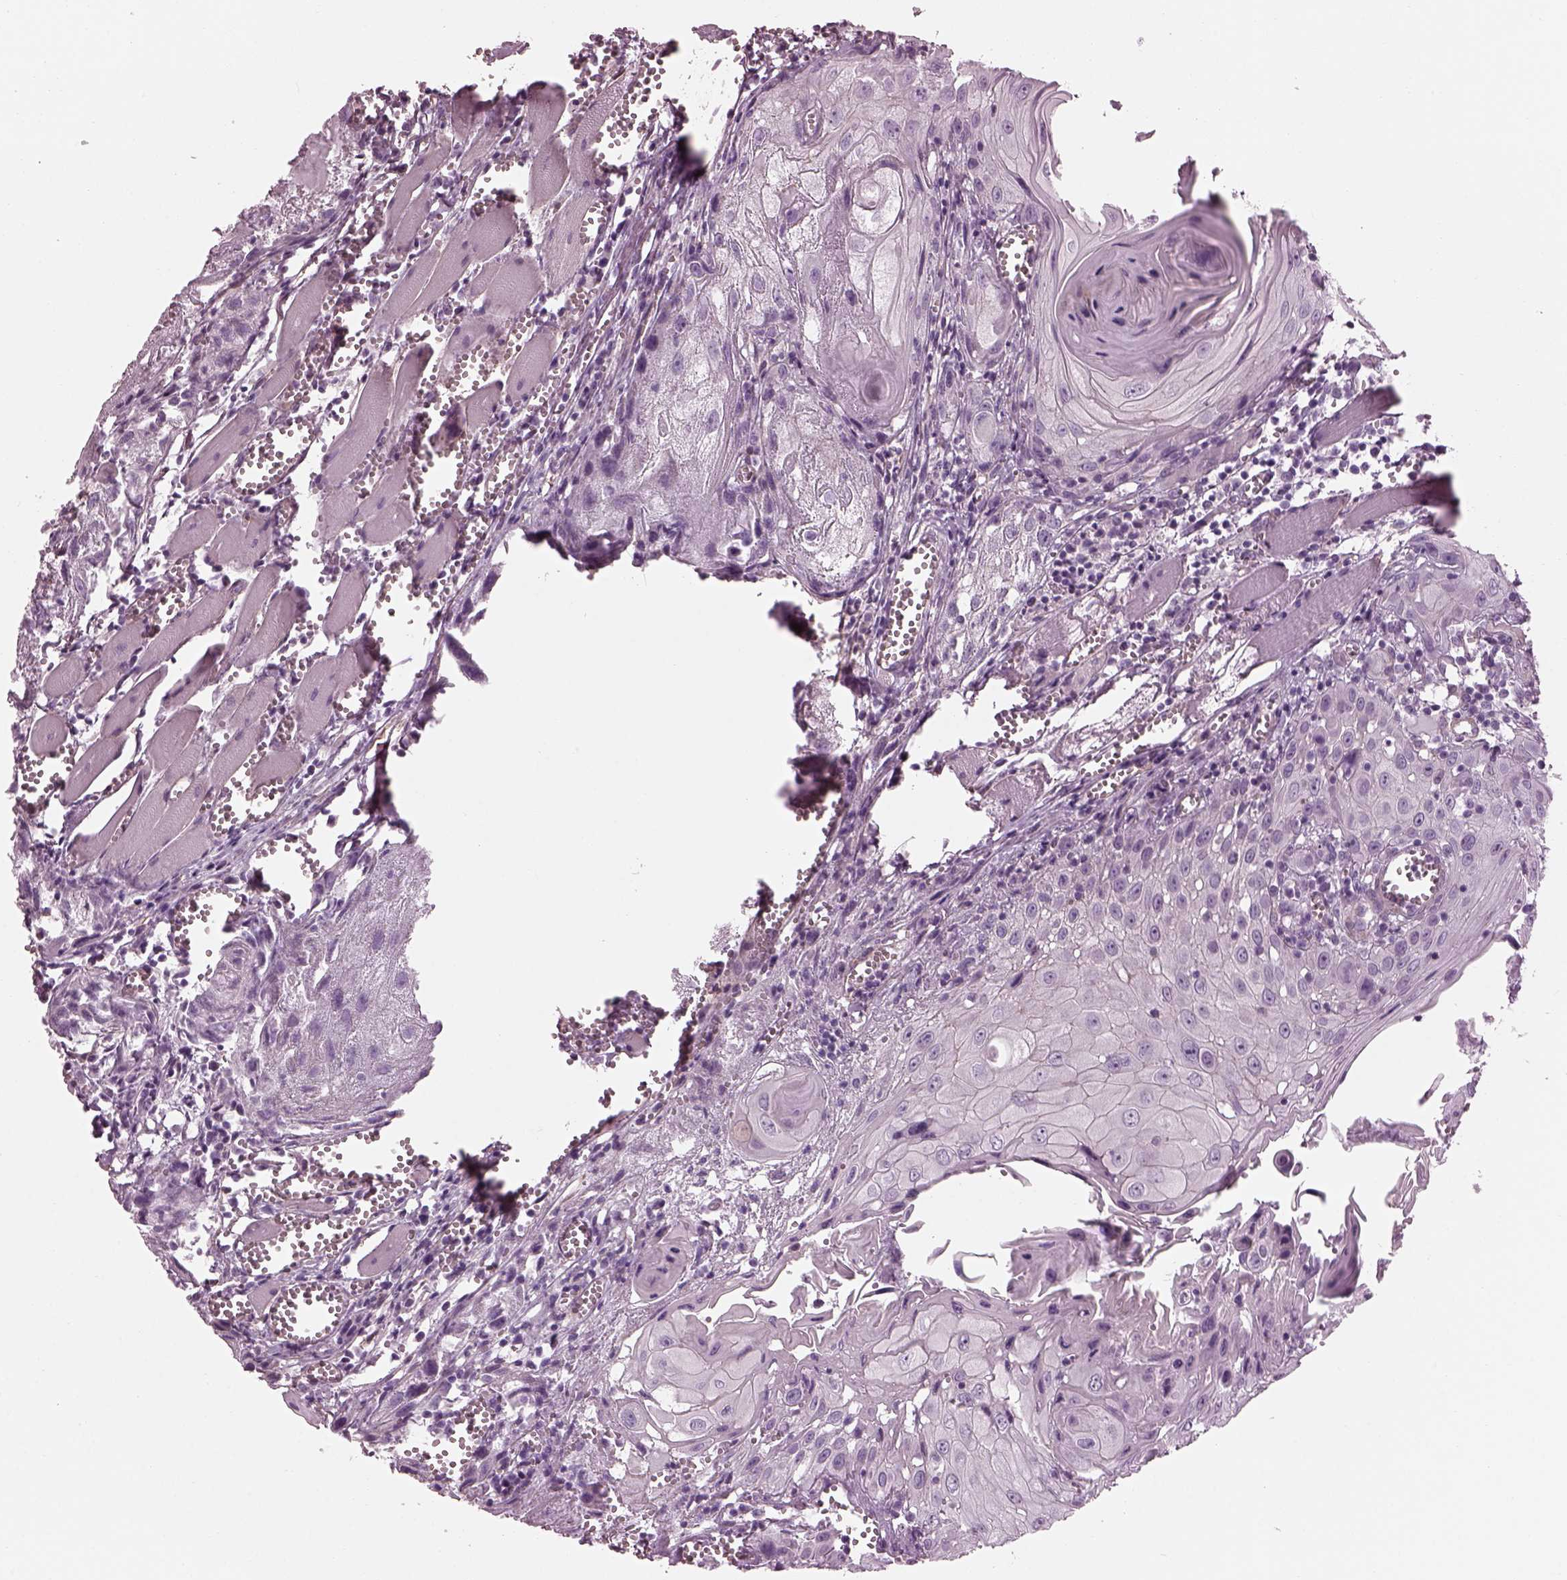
{"staining": {"intensity": "negative", "quantity": "none", "location": "none"}, "tissue": "head and neck cancer", "cell_type": "Tumor cells", "image_type": "cancer", "snomed": [{"axis": "morphology", "description": "Squamous cell carcinoma, NOS"}, {"axis": "topography", "description": "Head-Neck"}], "caption": "Photomicrograph shows no significant protein staining in tumor cells of head and neck squamous cell carcinoma.", "gene": "BFSP1", "patient": {"sex": "female", "age": 80}}